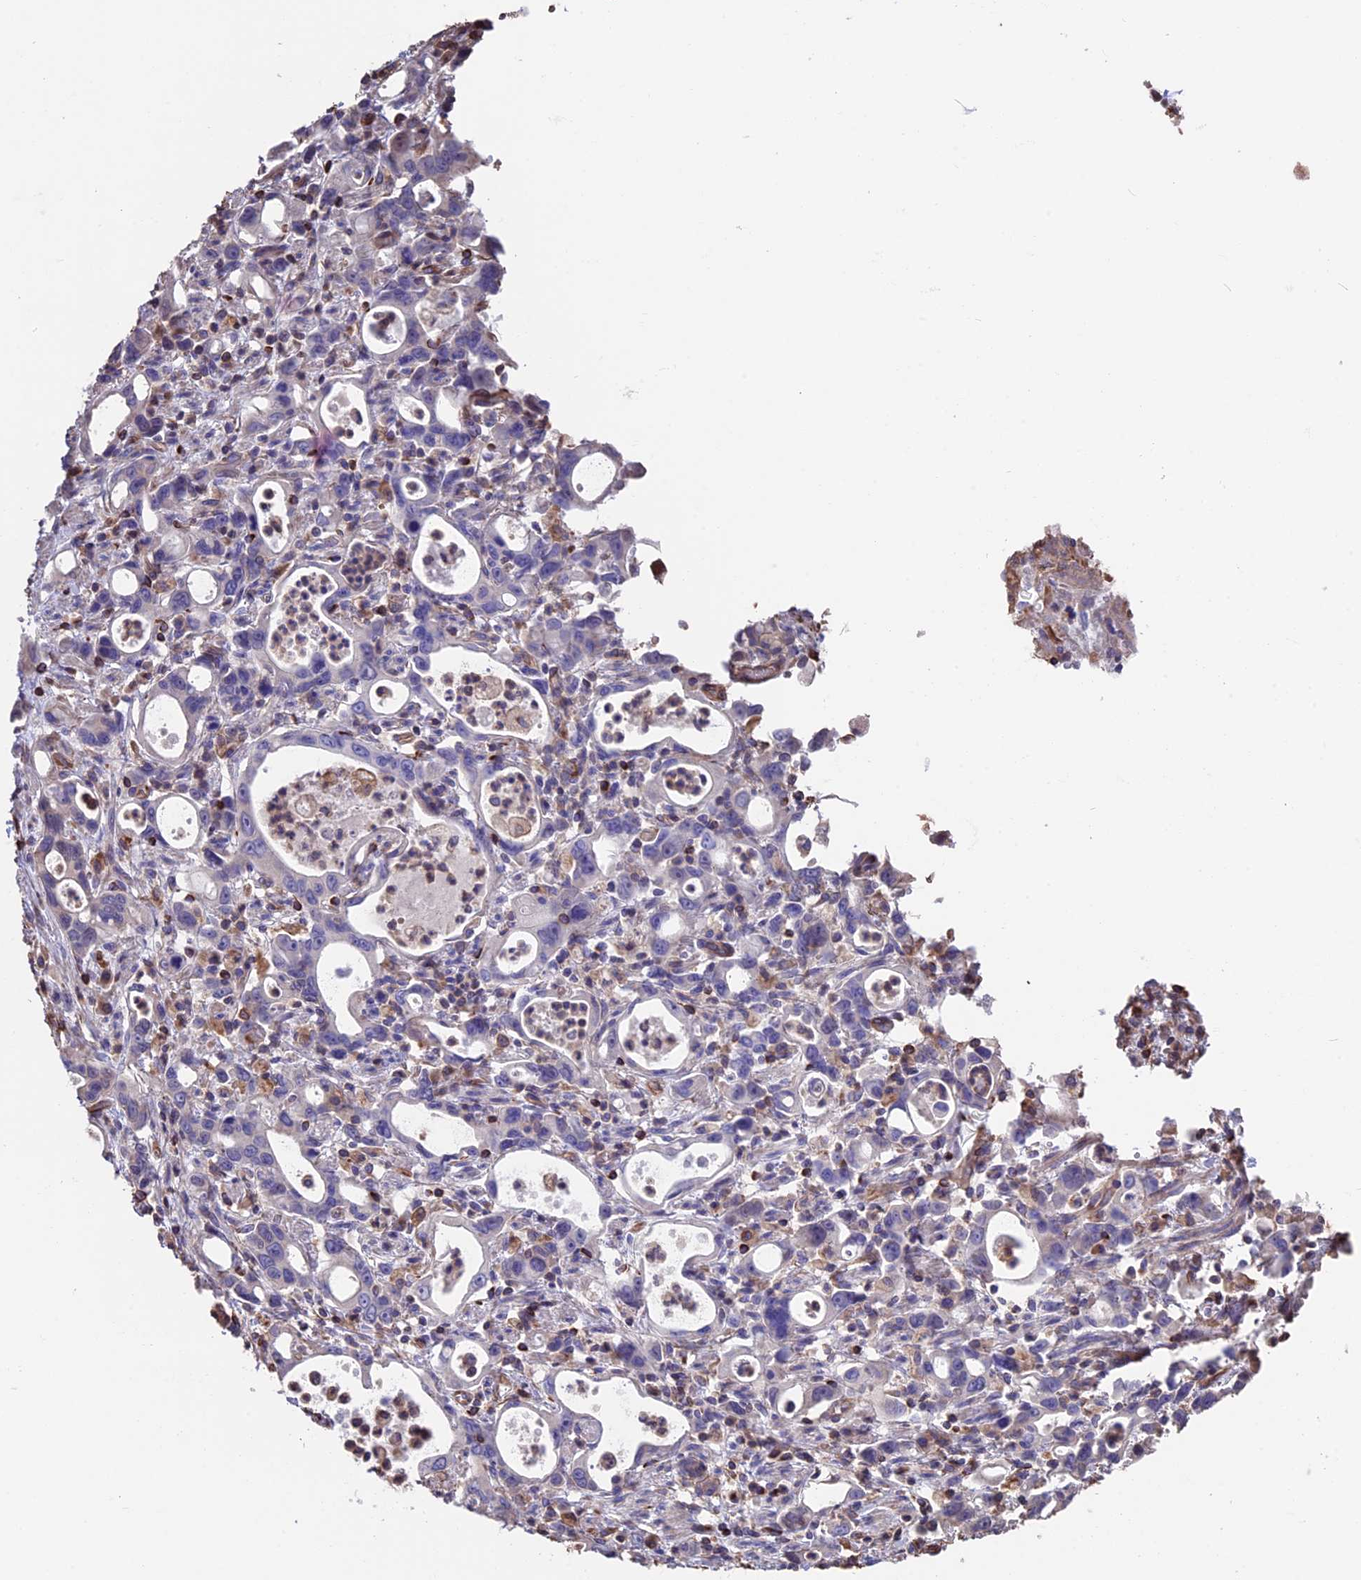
{"staining": {"intensity": "negative", "quantity": "none", "location": "none"}, "tissue": "stomach cancer", "cell_type": "Tumor cells", "image_type": "cancer", "snomed": [{"axis": "morphology", "description": "Adenocarcinoma, NOS"}, {"axis": "topography", "description": "Stomach, lower"}], "caption": "Immunohistochemical staining of stomach cancer (adenocarcinoma) displays no significant staining in tumor cells.", "gene": "SEH1L", "patient": {"sex": "female", "age": 43}}